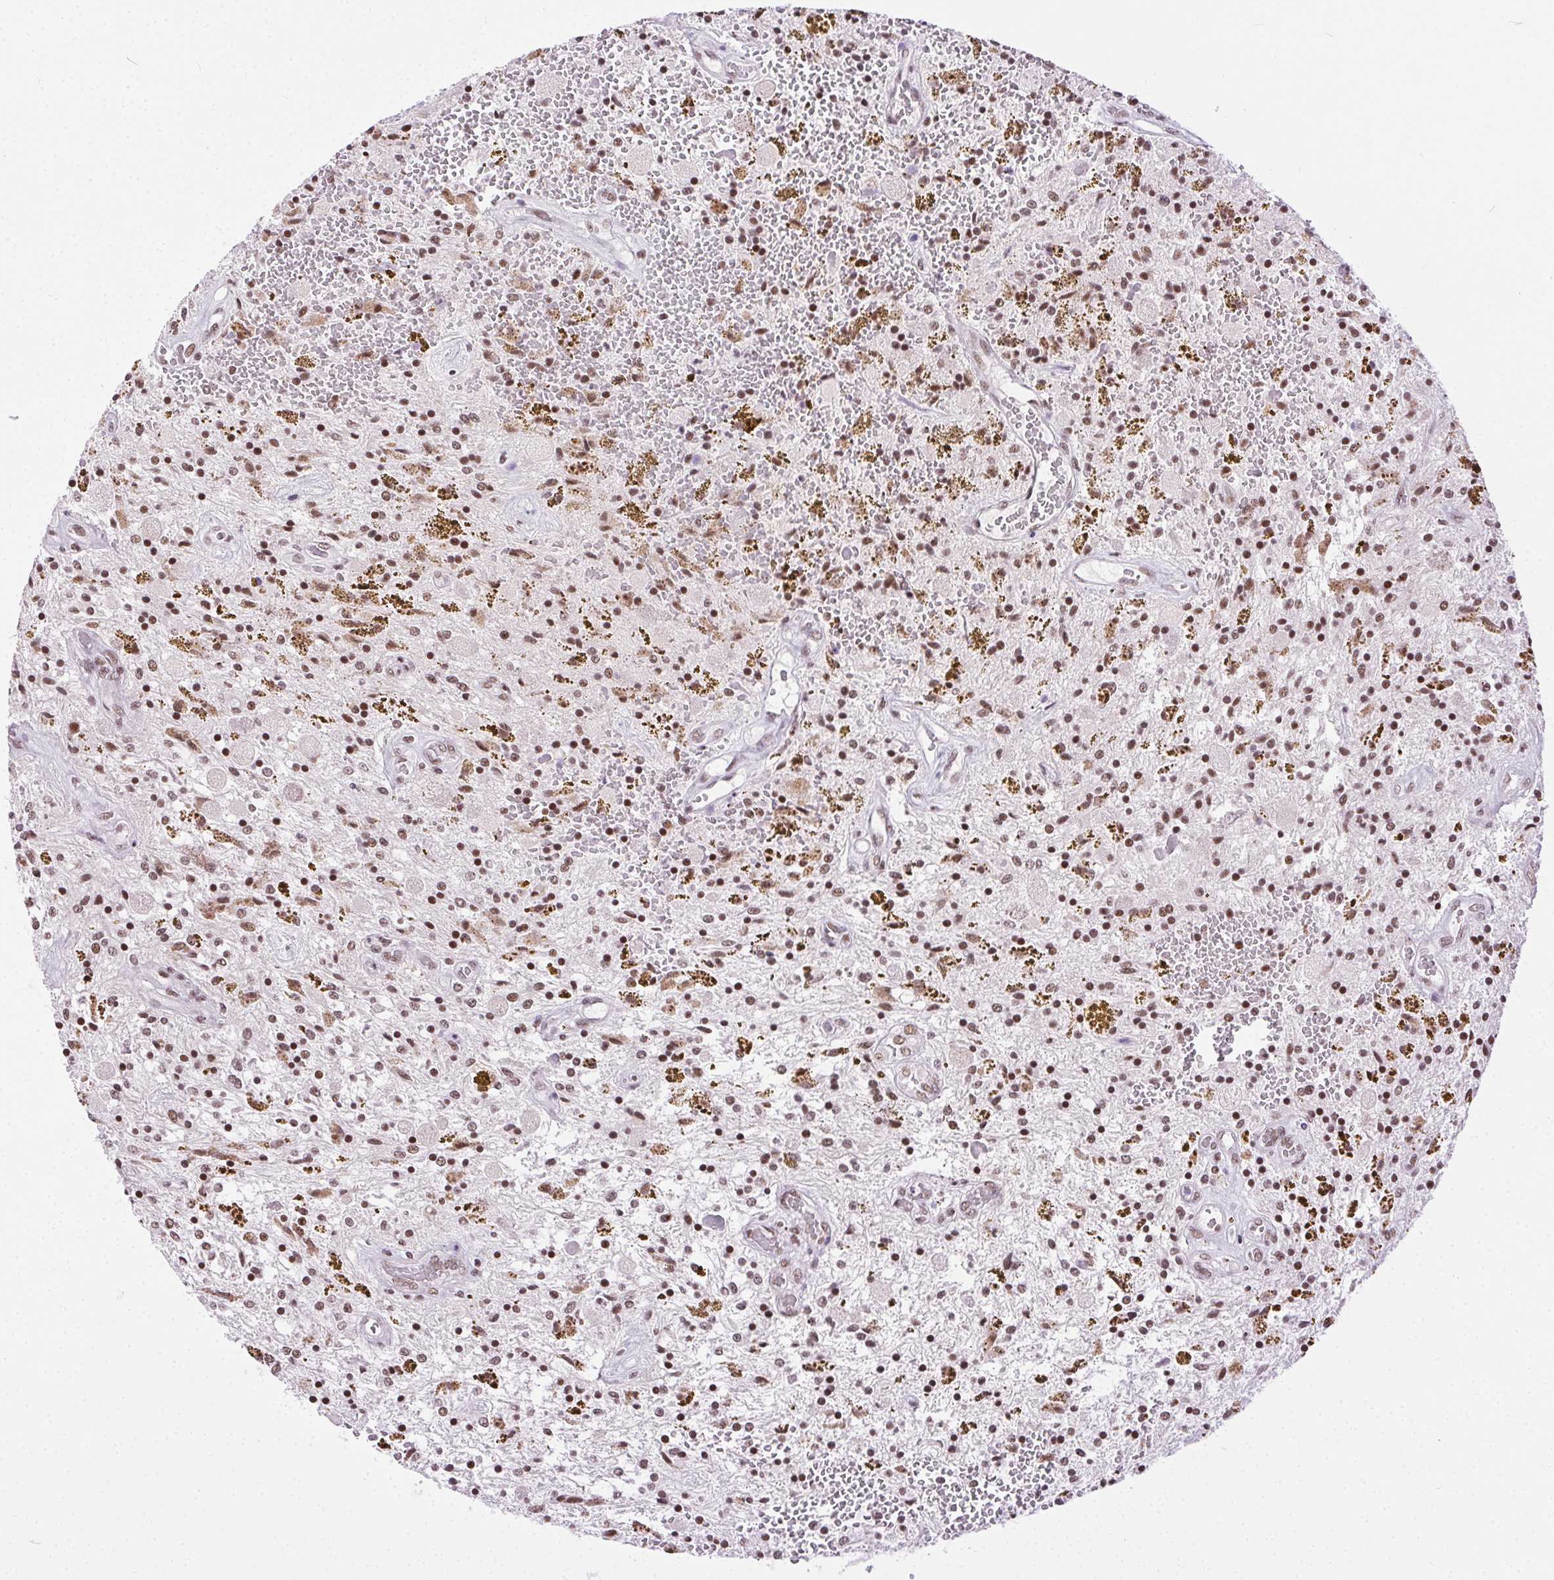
{"staining": {"intensity": "moderate", "quantity": "25%-75%", "location": "nuclear"}, "tissue": "glioma", "cell_type": "Tumor cells", "image_type": "cancer", "snomed": [{"axis": "morphology", "description": "Glioma, malignant, Low grade"}, {"axis": "topography", "description": "Cerebellum"}], "caption": "This image reveals malignant glioma (low-grade) stained with immunohistochemistry (IHC) to label a protein in brown. The nuclear of tumor cells show moderate positivity for the protein. Nuclei are counter-stained blue.", "gene": "TRA2B", "patient": {"sex": "female", "age": 14}}